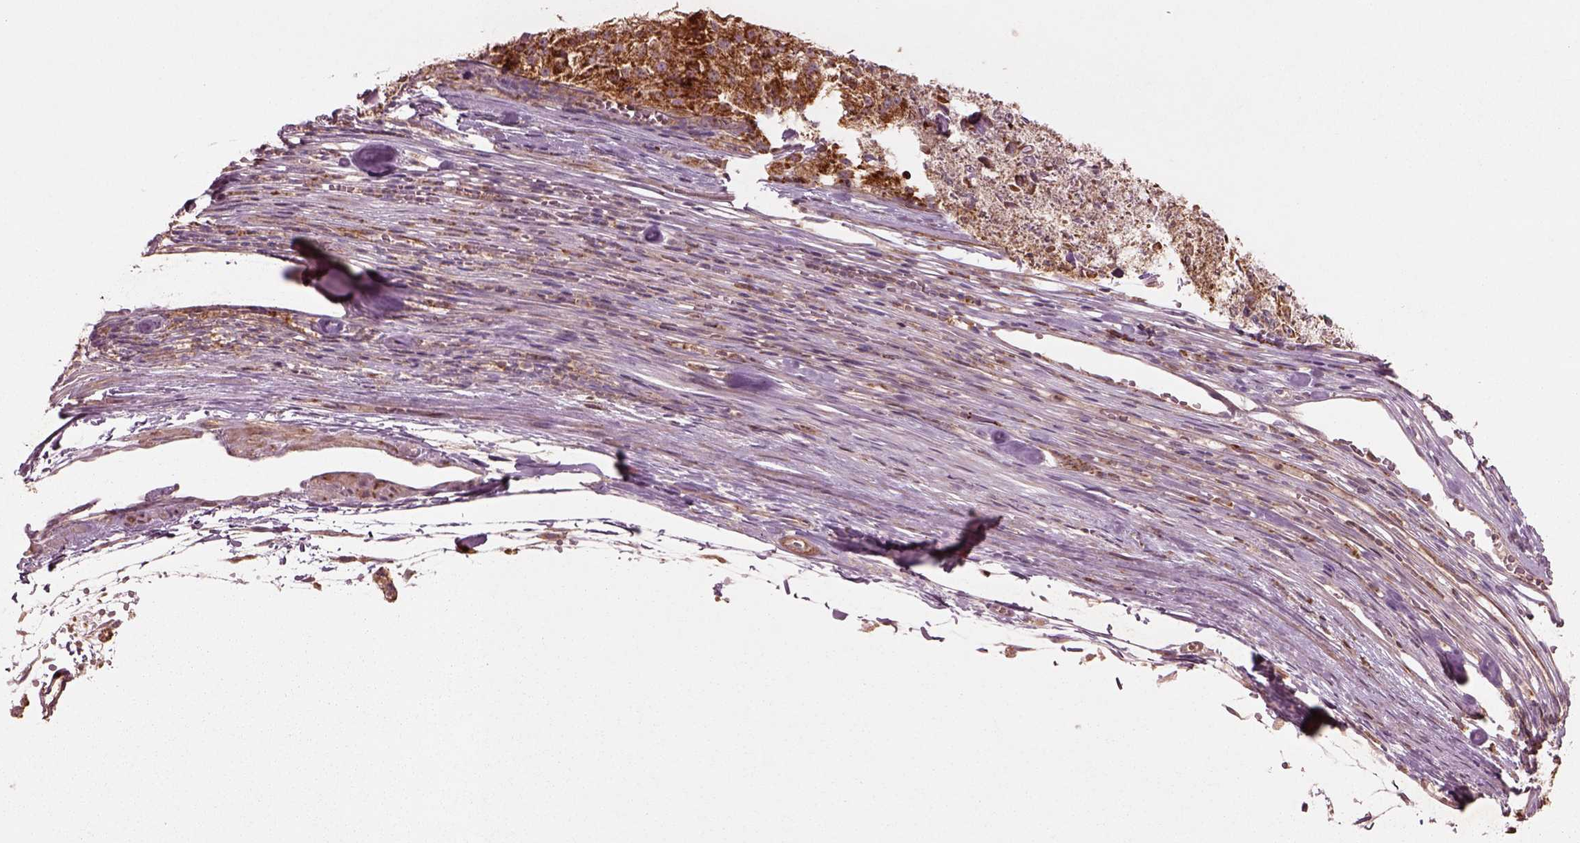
{"staining": {"intensity": "moderate", "quantity": ">75%", "location": "cytoplasmic/membranous"}, "tissue": "melanoma", "cell_type": "Tumor cells", "image_type": "cancer", "snomed": [{"axis": "morphology", "description": "Malignant melanoma, Metastatic site"}, {"axis": "topography", "description": "Lymph node"}], "caption": "Immunohistochemistry (DAB) staining of melanoma demonstrates moderate cytoplasmic/membranous protein expression in approximately >75% of tumor cells.", "gene": "SLC25A5", "patient": {"sex": "female", "age": 64}}